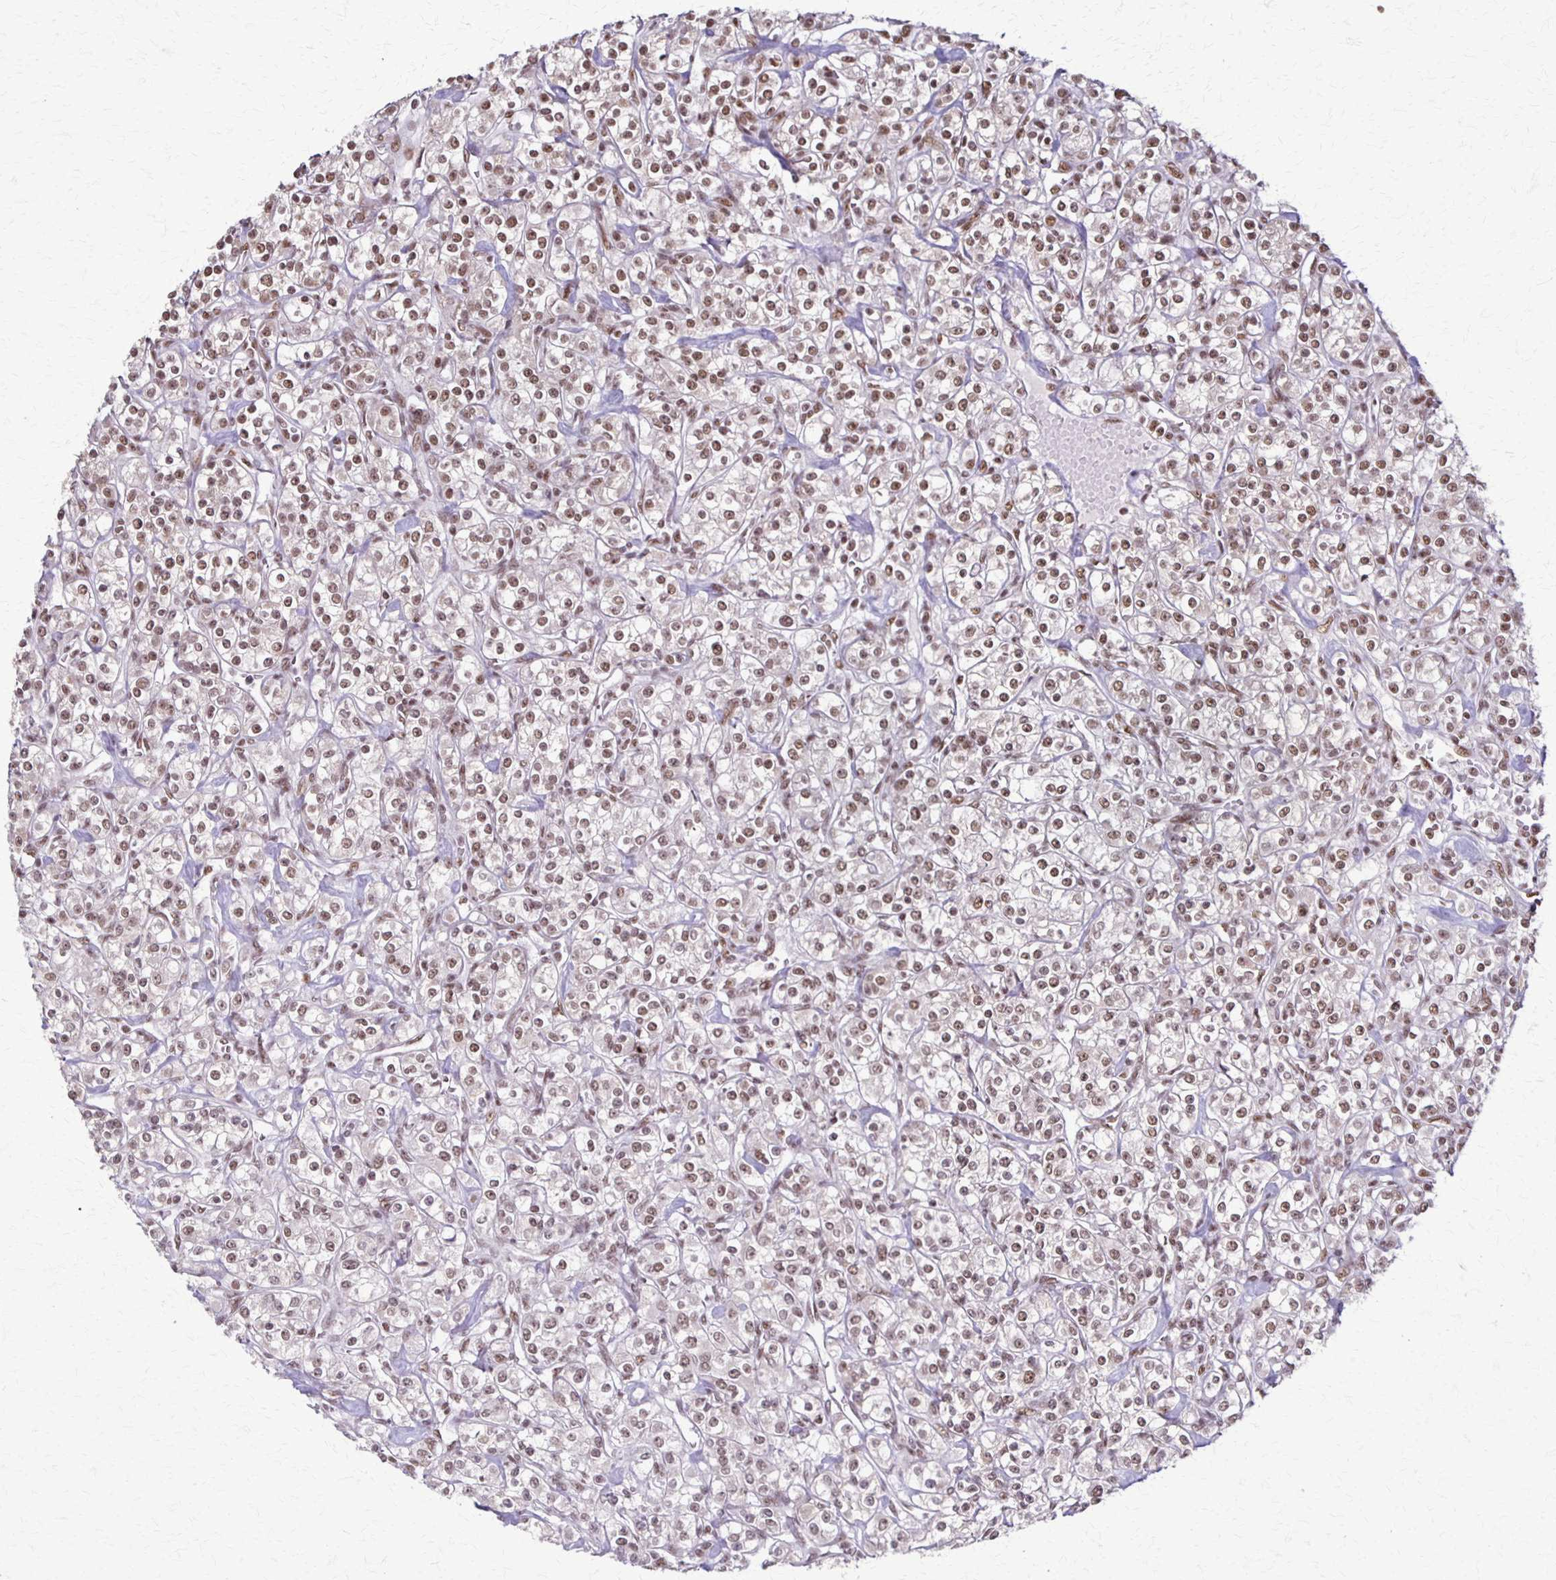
{"staining": {"intensity": "moderate", "quantity": ">75%", "location": "nuclear"}, "tissue": "renal cancer", "cell_type": "Tumor cells", "image_type": "cancer", "snomed": [{"axis": "morphology", "description": "Adenocarcinoma, NOS"}, {"axis": "topography", "description": "Kidney"}], "caption": "Protein staining by IHC reveals moderate nuclear staining in about >75% of tumor cells in renal cancer (adenocarcinoma).", "gene": "XRCC6", "patient": {"sex": "male", "age": 77}}